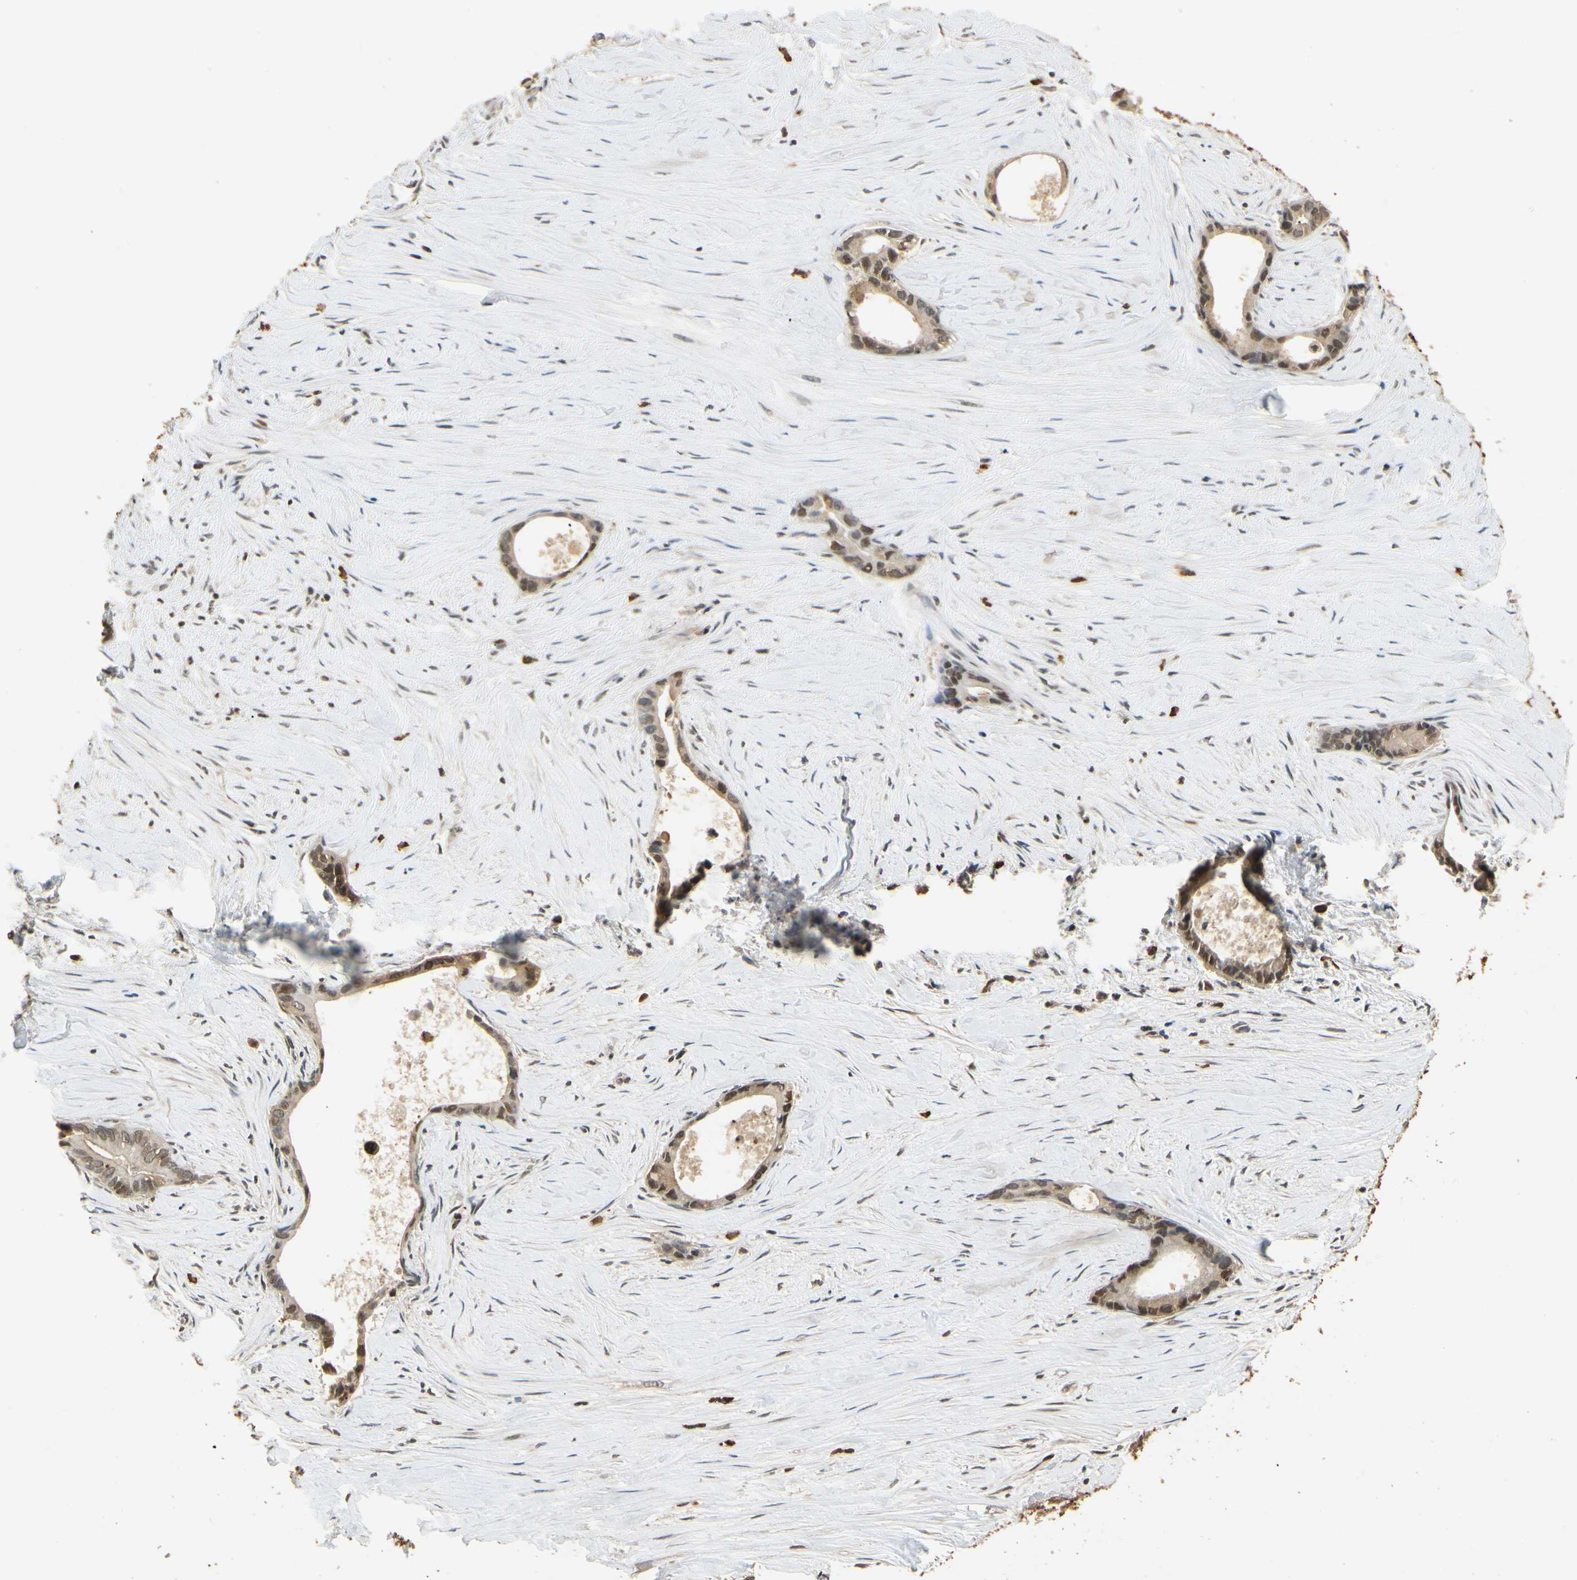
{"staining": {"intensity": "moderate", "quantity": ">75%", "location": "cytoplasmic/membranous,nuclear"}, "tissue": "liver cancer", "cell_type": "Tumor cells", "image_type": "cancer", "snomed": [{"axis": "morphology", "description": "Cholangiocarcinoma"}, {"axis": "topography", "description": "Liver"}], "caption": "Human cholangiocarcinoma (liver) stained with a brown dye reveals moderate cytoplasmic/membranous and nuclear positive expression in about >75% of tumor cells.", "gene": "SOD1", "patient": {"sex": "female", "age": 55}}